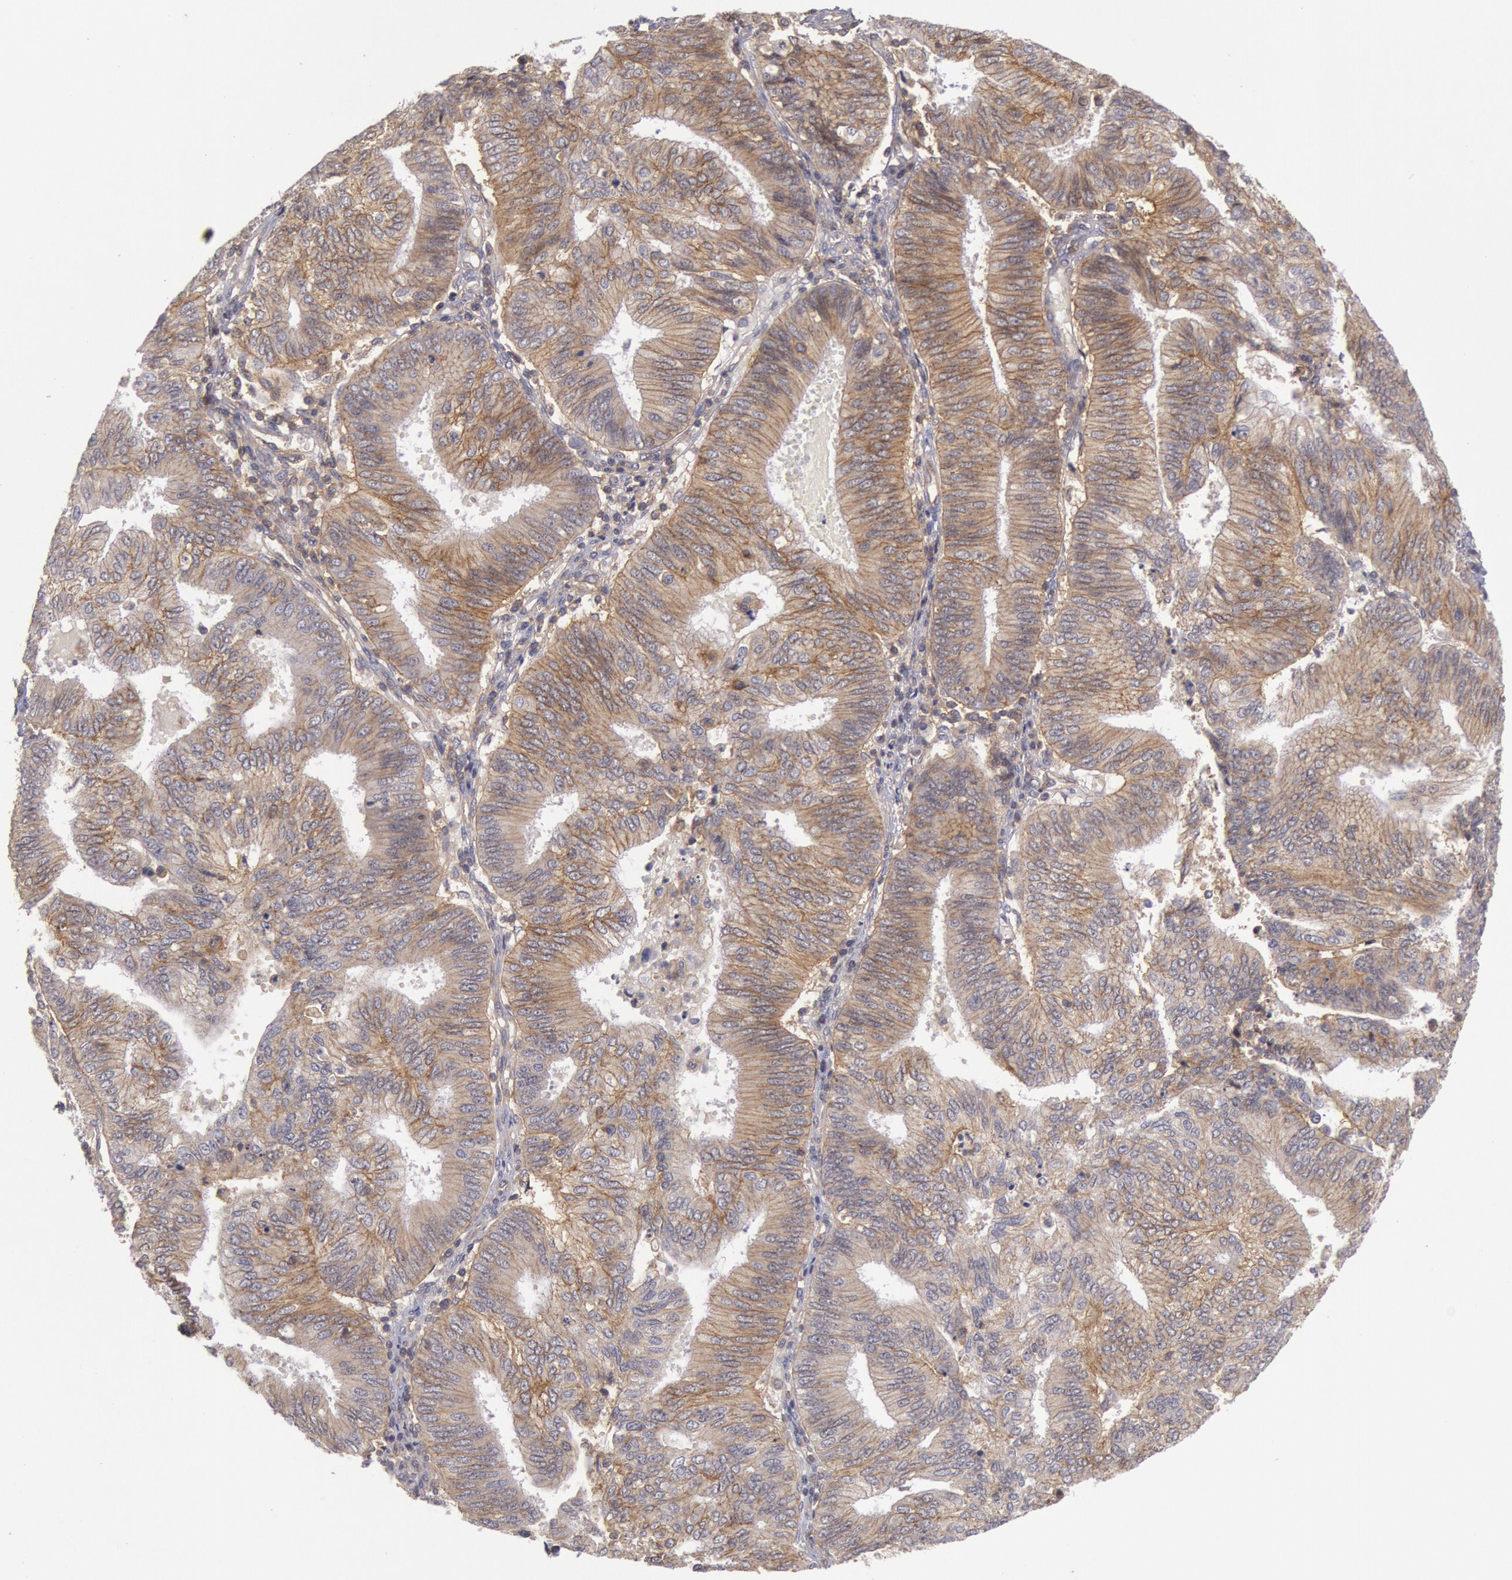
{"staining": {"intensity": "moderate", "quantity": ">75%", "location": "cytoplasmic/membranous"}, "tissue": "endometrial cancer", "cell_type": "Tumor cells", "image_type": "cancer", "snomed": [{"axis": "morphology", "description": "Adenocarcinoma, NOS"}, {"axis": "topography", "description": "Endometrium"}], "caption": "Endometrial cancer was stained to show a protein in brown. There is medium levels of moderate cytoplasmic/membranous positivity in about >75% of tumor cells.", "gene": "STX4", "patient": {"sex": "female", "age": 55}}